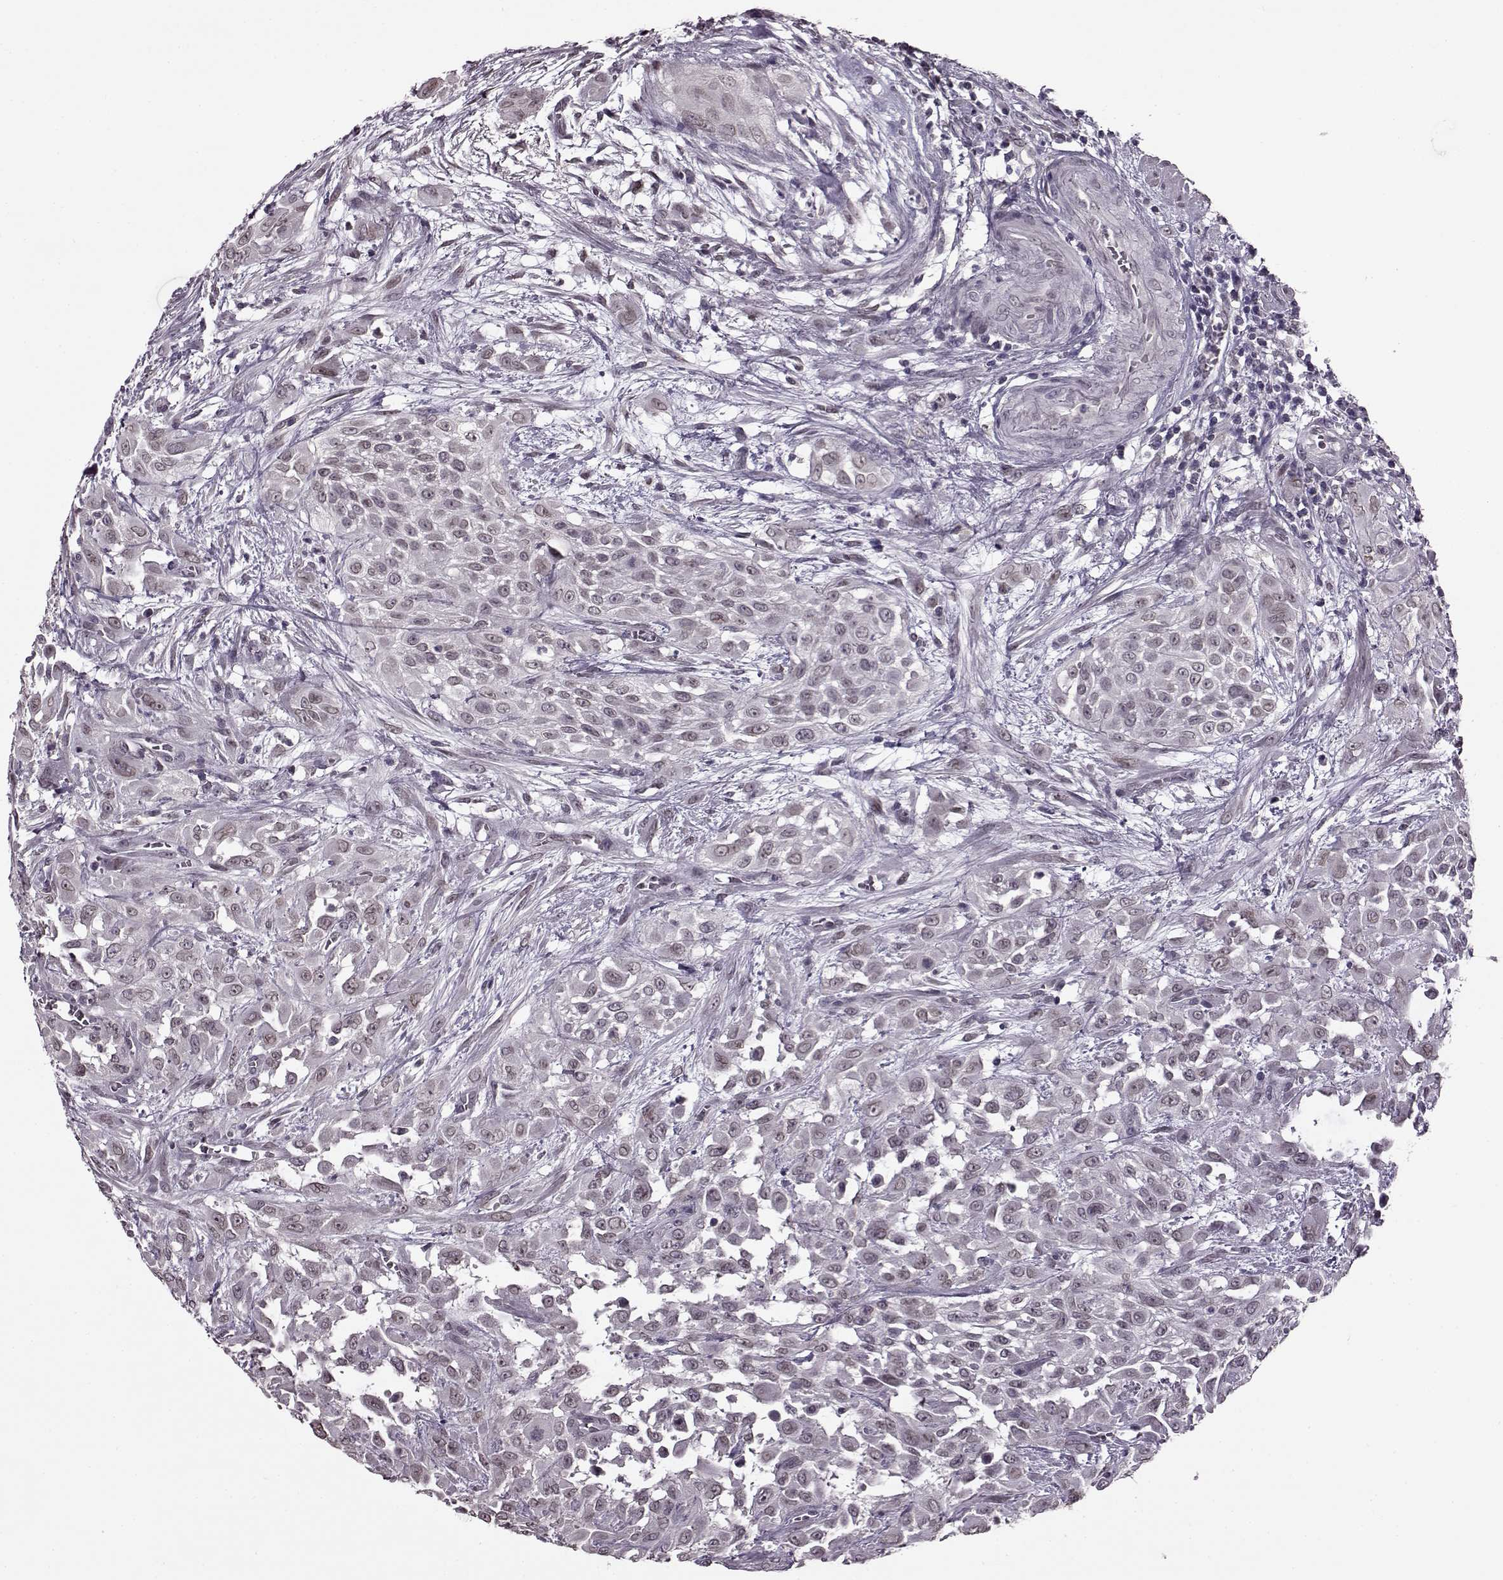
{"staining": {"intensity": "negative", "quantity": "none", "location": "none"}, "tissue": "urothelial cancer", "cell_type": "Tumor cells", "image_type": "cancer", "snomed": [{"axis": "morphology", "description": "Urothelial carcinoma, High grade"}, {"axis": "topography", "description": "Urinary bladder"}], "caption": "IHC of urothelial carcinoma (high-grade) displays no positivity in tumor cells.", "gene": "STX1B", "patient": {"sex": "male", "age": 57}}